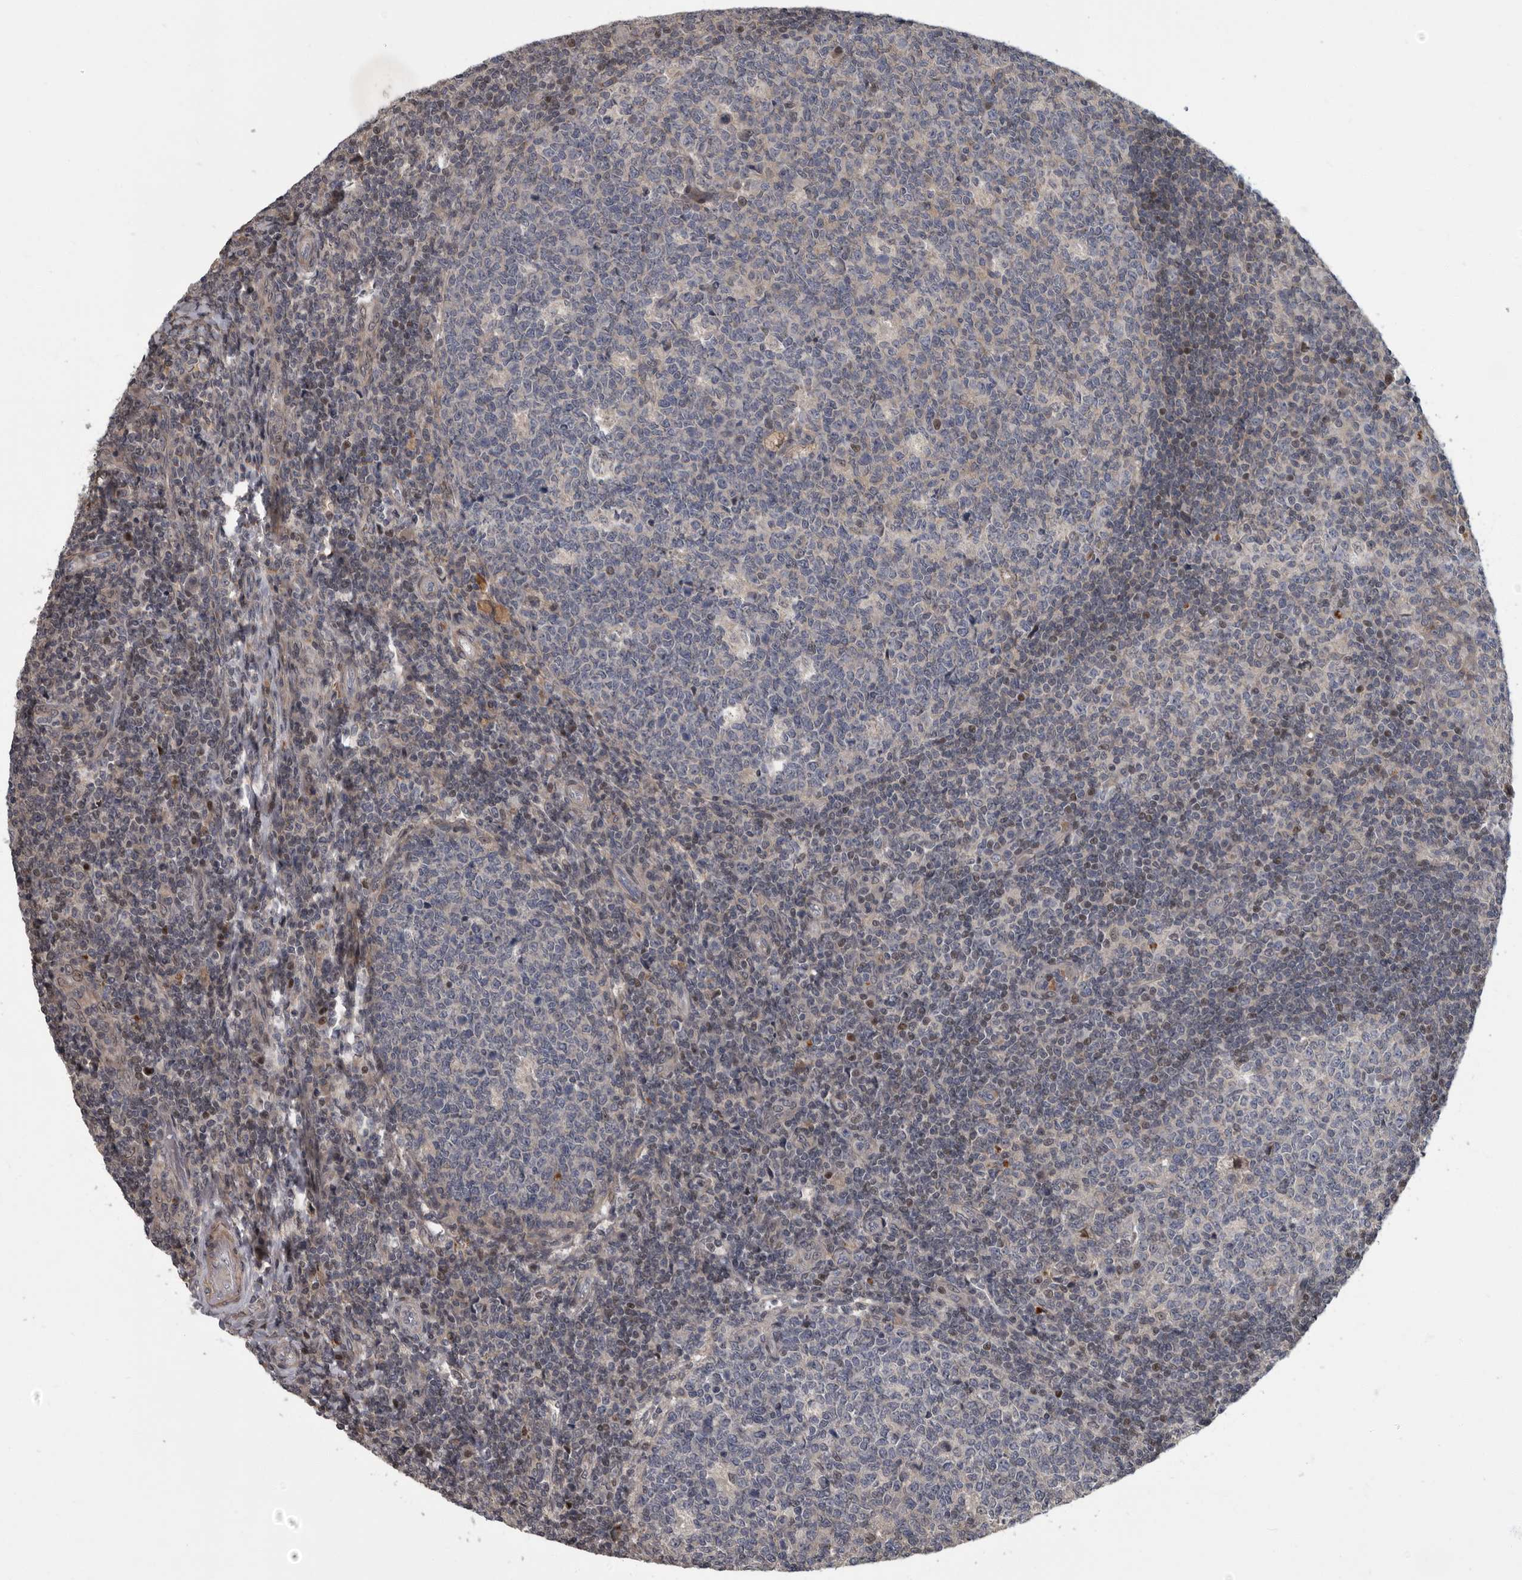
{"staining": {"intensity": "negative", "quantity": "none", "location": "none"}, "tissue": "tonsil", "cell_type": "Germinal center cells", "image_type": "normal", "snomed": [{"axis": "morphology", "description": "Normal tissue, NOS"}, {"axis": "topography", "description": "Tonsil"}], "caption": "A high-resolution image shows immunohistochemistry staining of benign tonsil, which displays no significant positivity in germinal center cells. (Stains: DAB immunohistochemistry (IHC) with hematoxylin counter stain, Microscopy: brightfield microscopy at high magnification).", "gene": "PDE7A", "patient": {"sex": "female", "age": 19}}